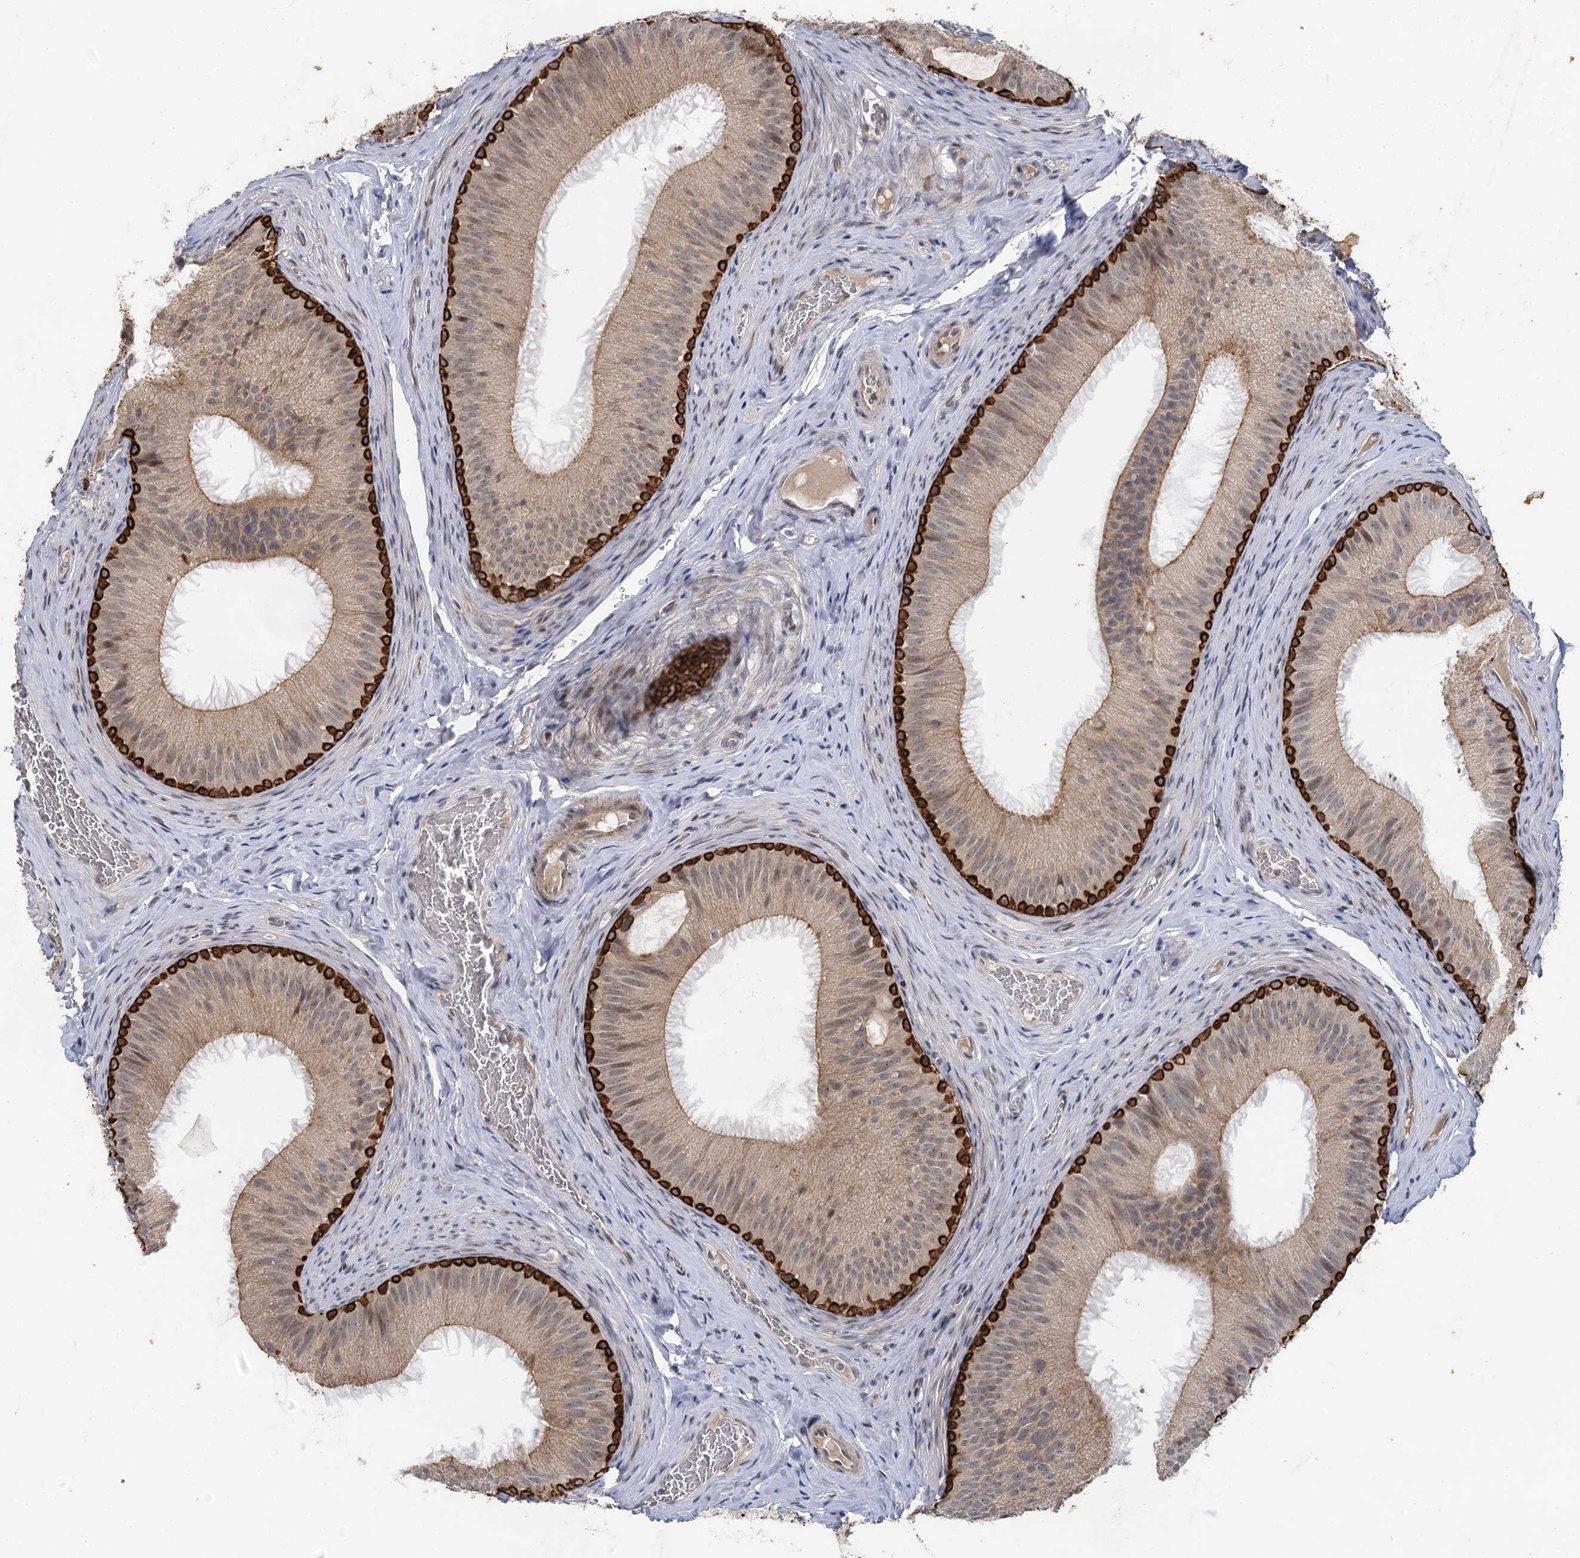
{"staining": {"intensity": "strong", "quantity": "<25%", "location": "cytoplasmic/membranous"}, "tissue": "epididymis", "cell_type": "Glandular cells", "image_type": "normal", "snomed": [{"axis": "morphology", "description": "Normal tissue, NOS"}, {"axis": "topography", "description": "Epididymis"}], "caption": "Glandular cells exhibit medium levels of strong cytoplasmic/membranous expression in about <25% of cells in unremarkable epididymis. (brown staining indicates protein expression, while blue staining denotes nuclei).", "gene": "IL11RA", "patient": {"sex": "male", "age": 34}}